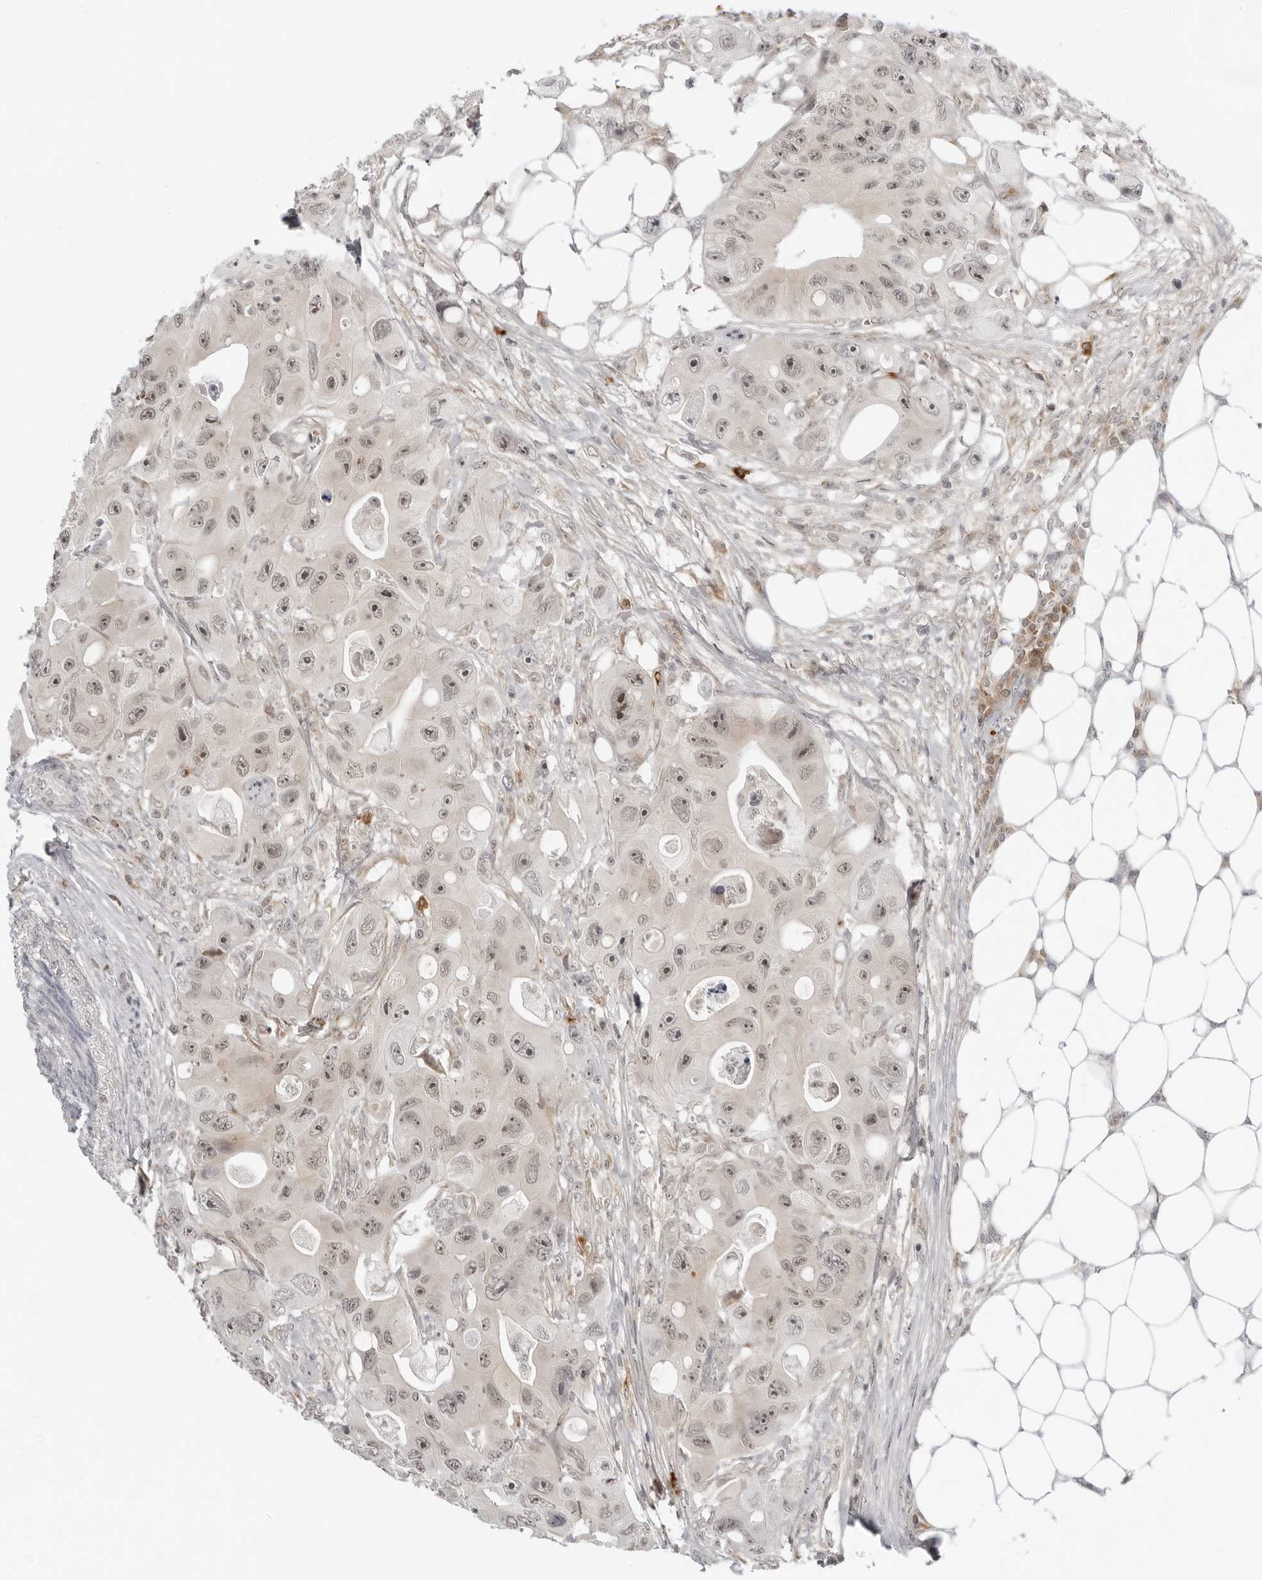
{"staining": {"intensity": "weak", "quantity": ">75%", "location": "nuclear"}, "tissue": "colorectal cancer", "cell_type": "Tumor cells", "image_type": "cancer", "snomed": [{"axis": "morphology", "description": "Adenocarcinoma, NOS"}, {"axis": "topography", "description": "Colon"}], "caption": "Colorectal adenocarcinoma stained for a protein exhibits weak nuclear positivity in tumor cells.", "gene": "SUGCT", "patient": {"sex": "female", "age": 46}}